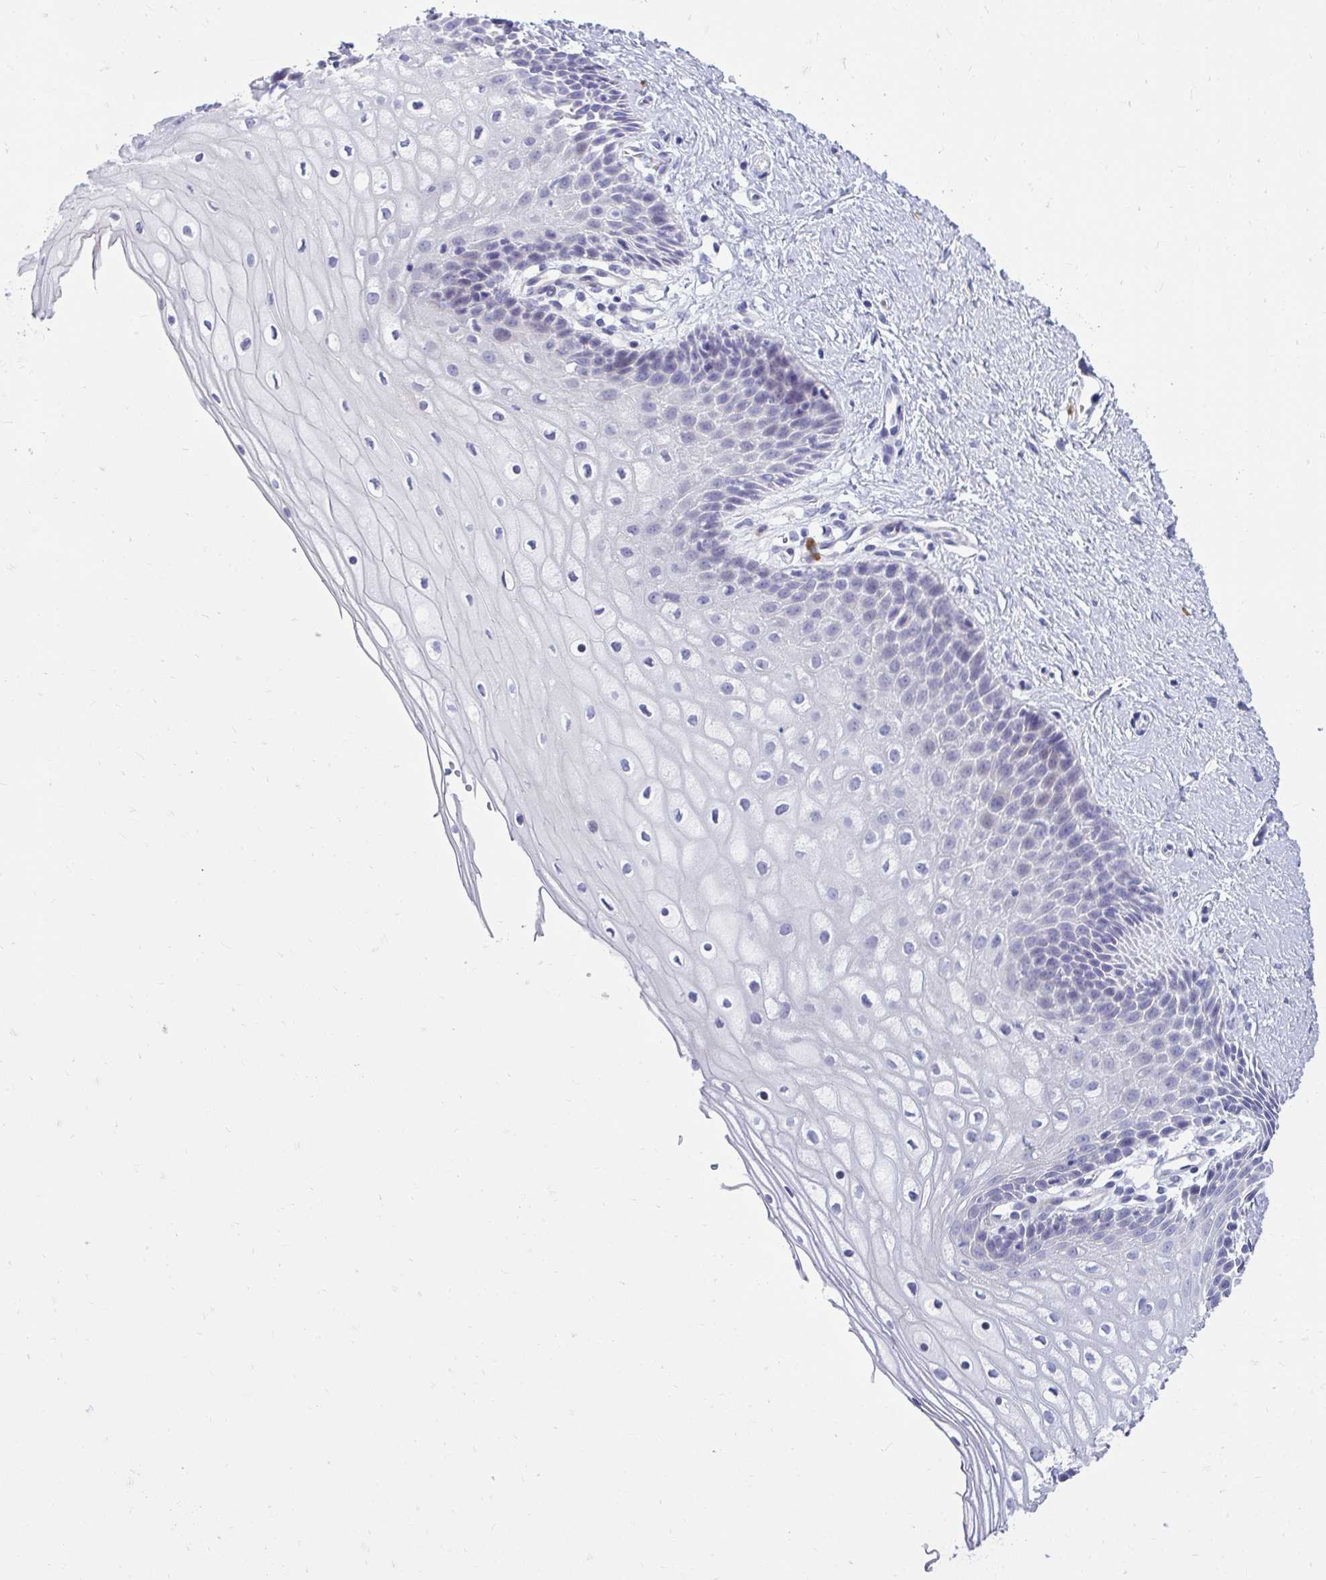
{"staining": {"intensity": "negative", "quantity": "none", "location": "none"}, "tissue": "cervix", "cell_type": "Glandular cells", "image_type": "normal", "snomed": [{"axis": "morphology", "description": "Normal tissue, NOS"}, {"axis": "topography", "description": "Cervix"}], "caption": "Cervix stained for a protein using IHC demonstrates no positivity glandular cells.", "gene": "TSBP1", "patient": {"sex": "female", "age": 36}}